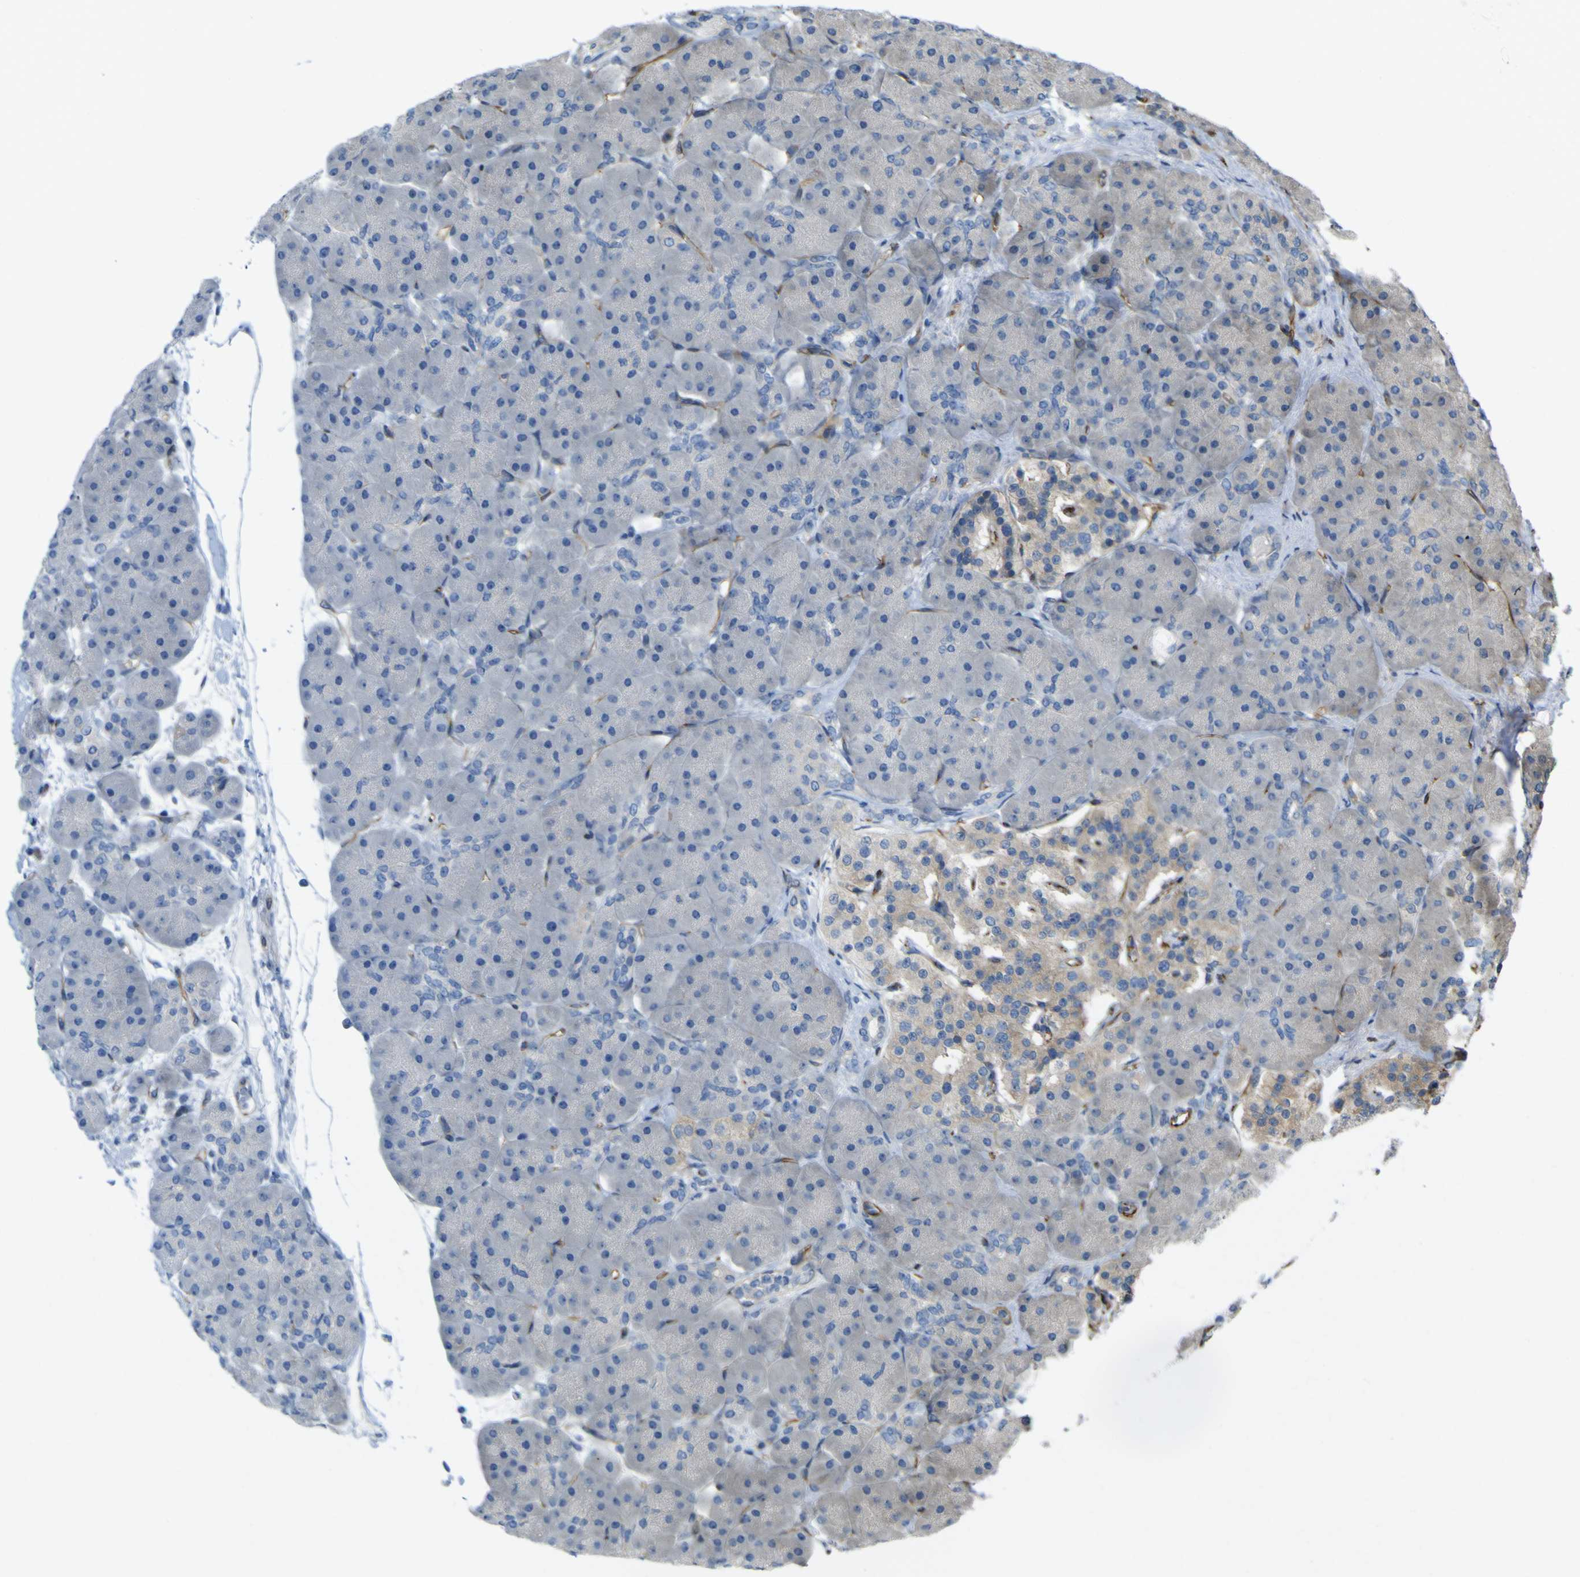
{"staining": {"intensity": "negative", "quantity": "none", "location": "none"}, "tissue": "pancreas", "cell_type": "Exocrine glandular cells", "image_type": "normal", "snomed": [{"axis": "morphology", "description": "Normal tissue, NOS"}, {"axis": "topography", "description": "Pancreas"}], "caption": "Immunohistochemical staining of benign human pancreas reveals no significant positivity in exocrine glandular cells.", "gene": "JPH1", "patient": {"sex": "male", "age": 66}}